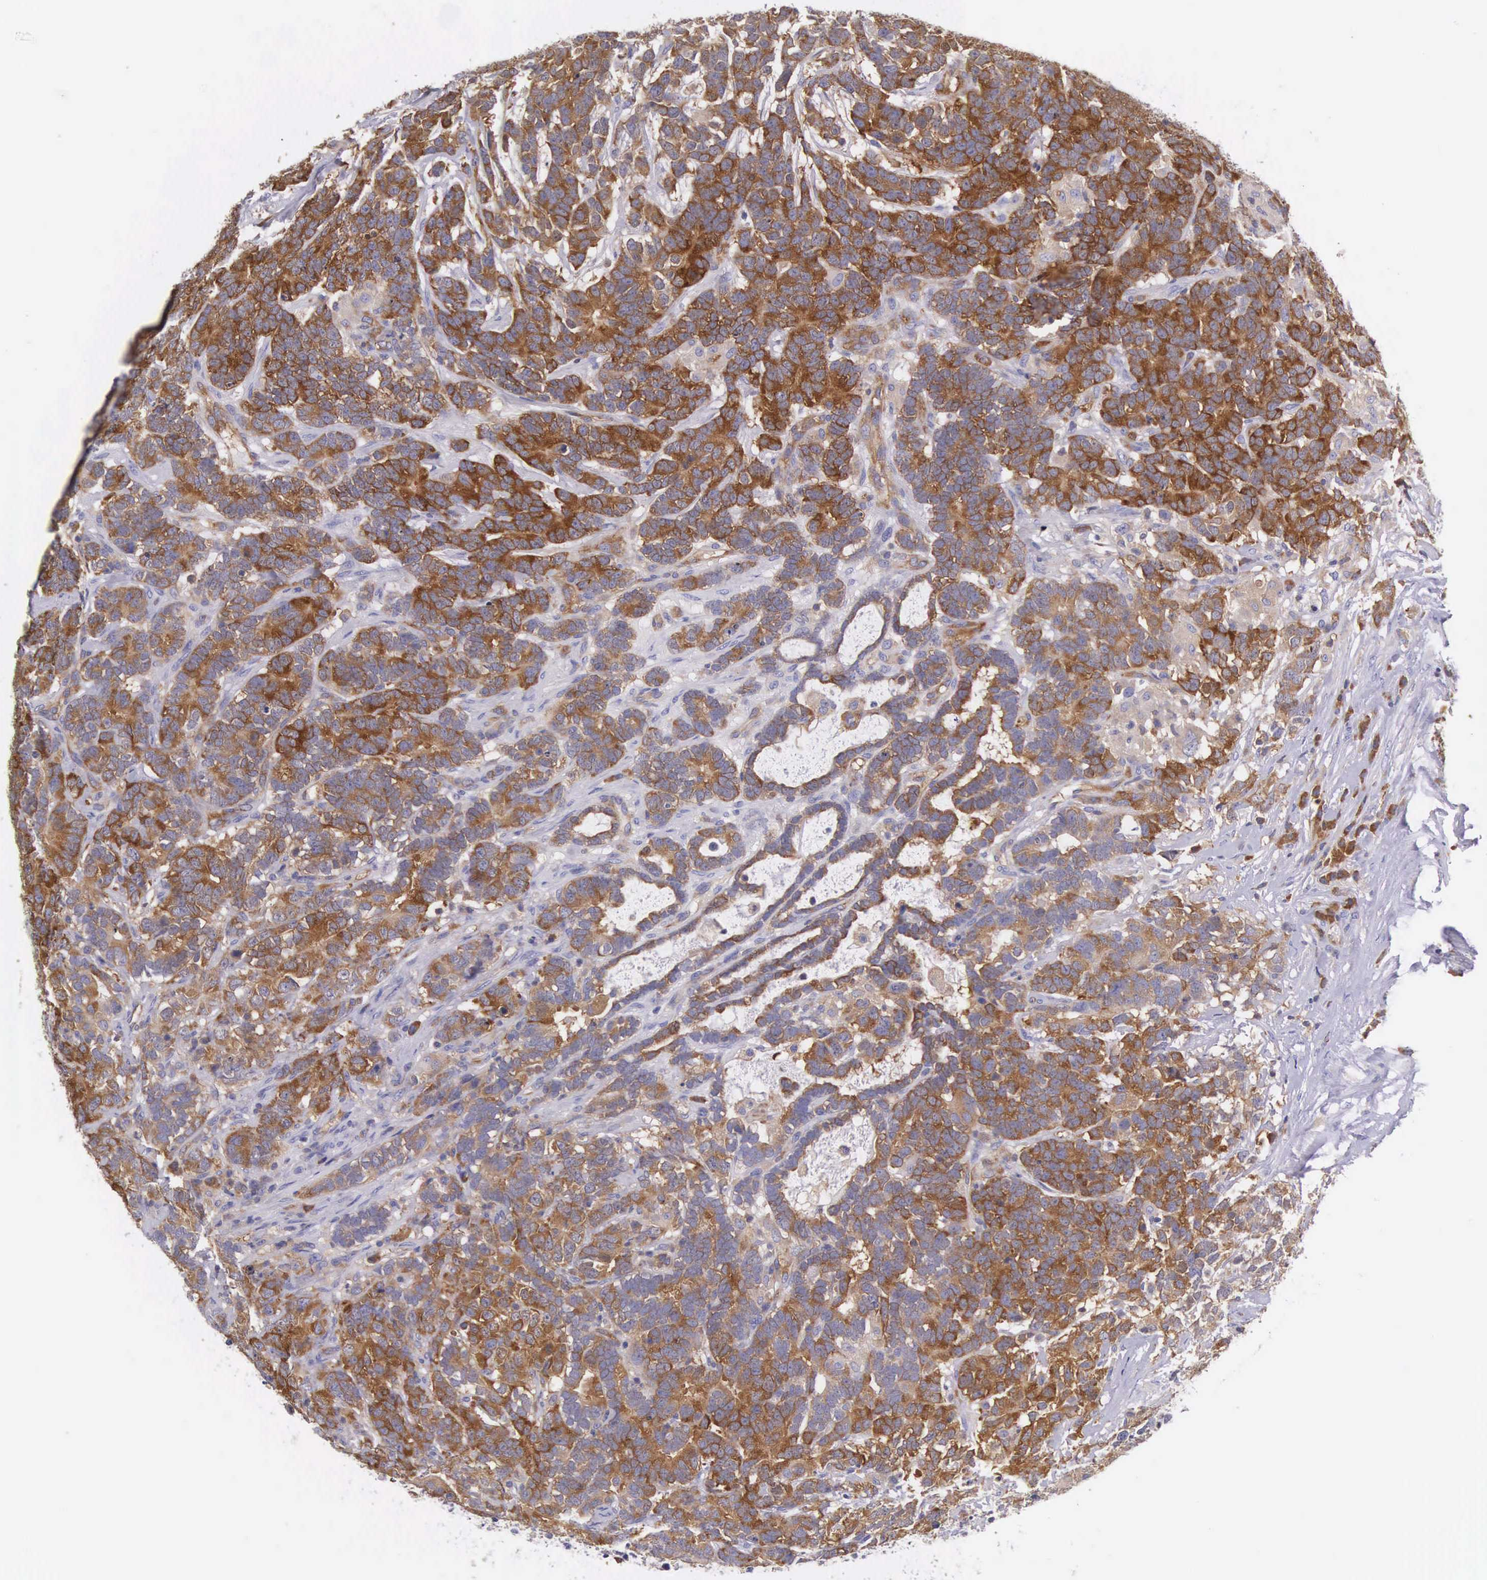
{"staining": {"intensity": "moderate", "quantity": "25%-75%", "location": "cytoplasmic/membranous"}, "tissue": "testis cancer", "cell_type": "Tumor cells", "image_type": "cancer", "snomed": [{"axis": "morphology", "description": "Carcinoma, Embryonal, NOS"}, {"axis": "topography", "description": "Testis"}], "caption": "Immunohistochemistry (IHC) staining of testis embryonal carcinoma, which displays medium levels of moderate cytoplasmic/membranous positivity in approximately 25%-75% of tumor cells indicating moderate cytoplasmic/membranous protein staining. The staining was performed using DAB (brown) for protein detection and nuclei were counterstained in hematoxylin (blue).", "gene": "OSBPL3", "patient": {"sex": "male", "age": 26}}